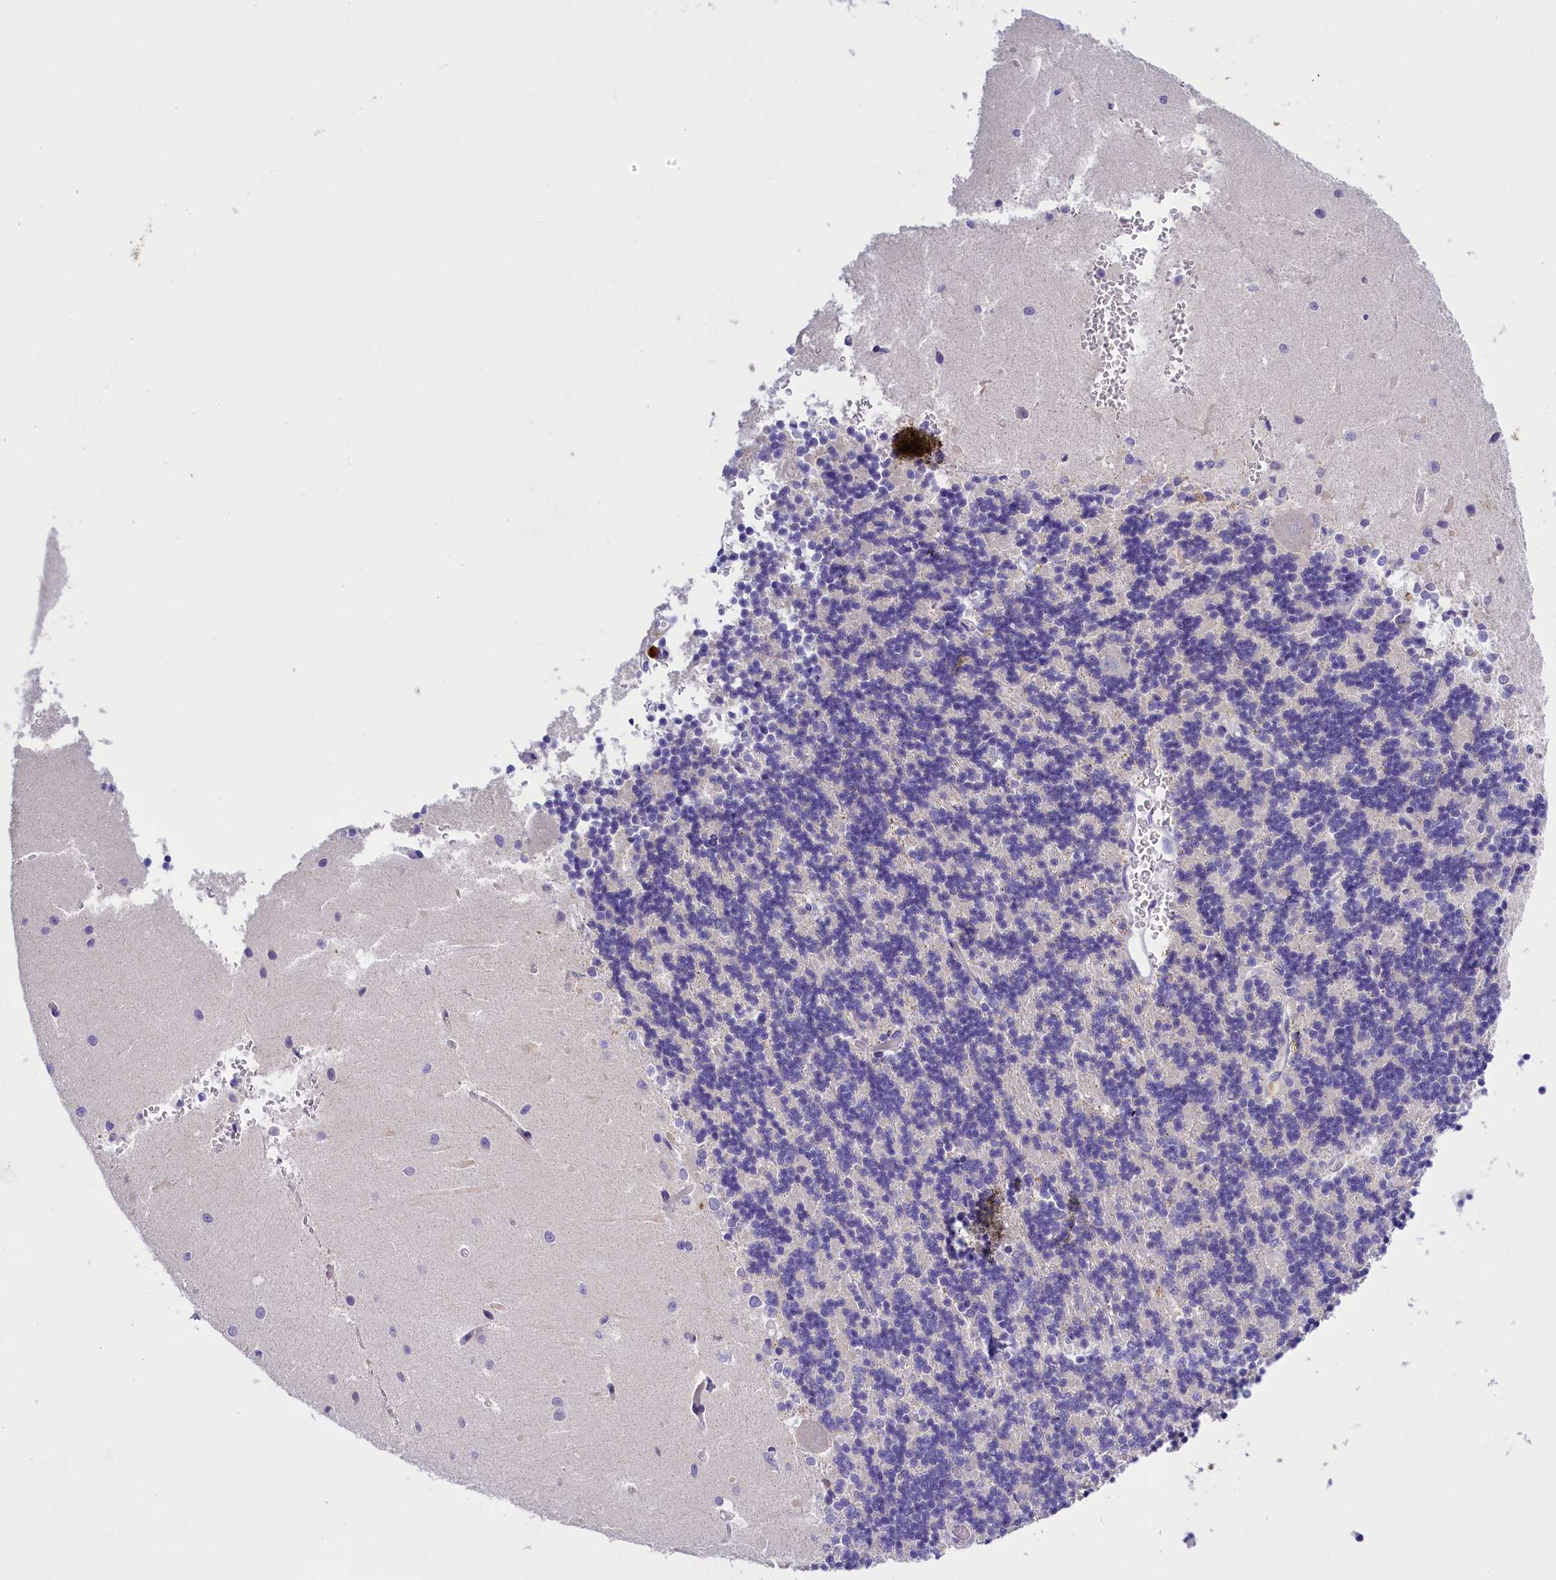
{"staining": {"intensity": "negative", "quantity": "none", "location": "none"}, "tissue": "cerebellum", "cell_type": "Cells in granular layer", "image_type": "normal", "snomed": [{"axis": "morphology", "description": "Normal tissue, NOS"}, {"axis": "topography", "description": "Cerebellum"}], "caption": "This is an immunohistochemistry (IHC) micrograph of unremarkable cerebellum. There is no staining in cells in granular layer.", "gene": "RTTN", "patient": {"sex": "male", "age": 37}}